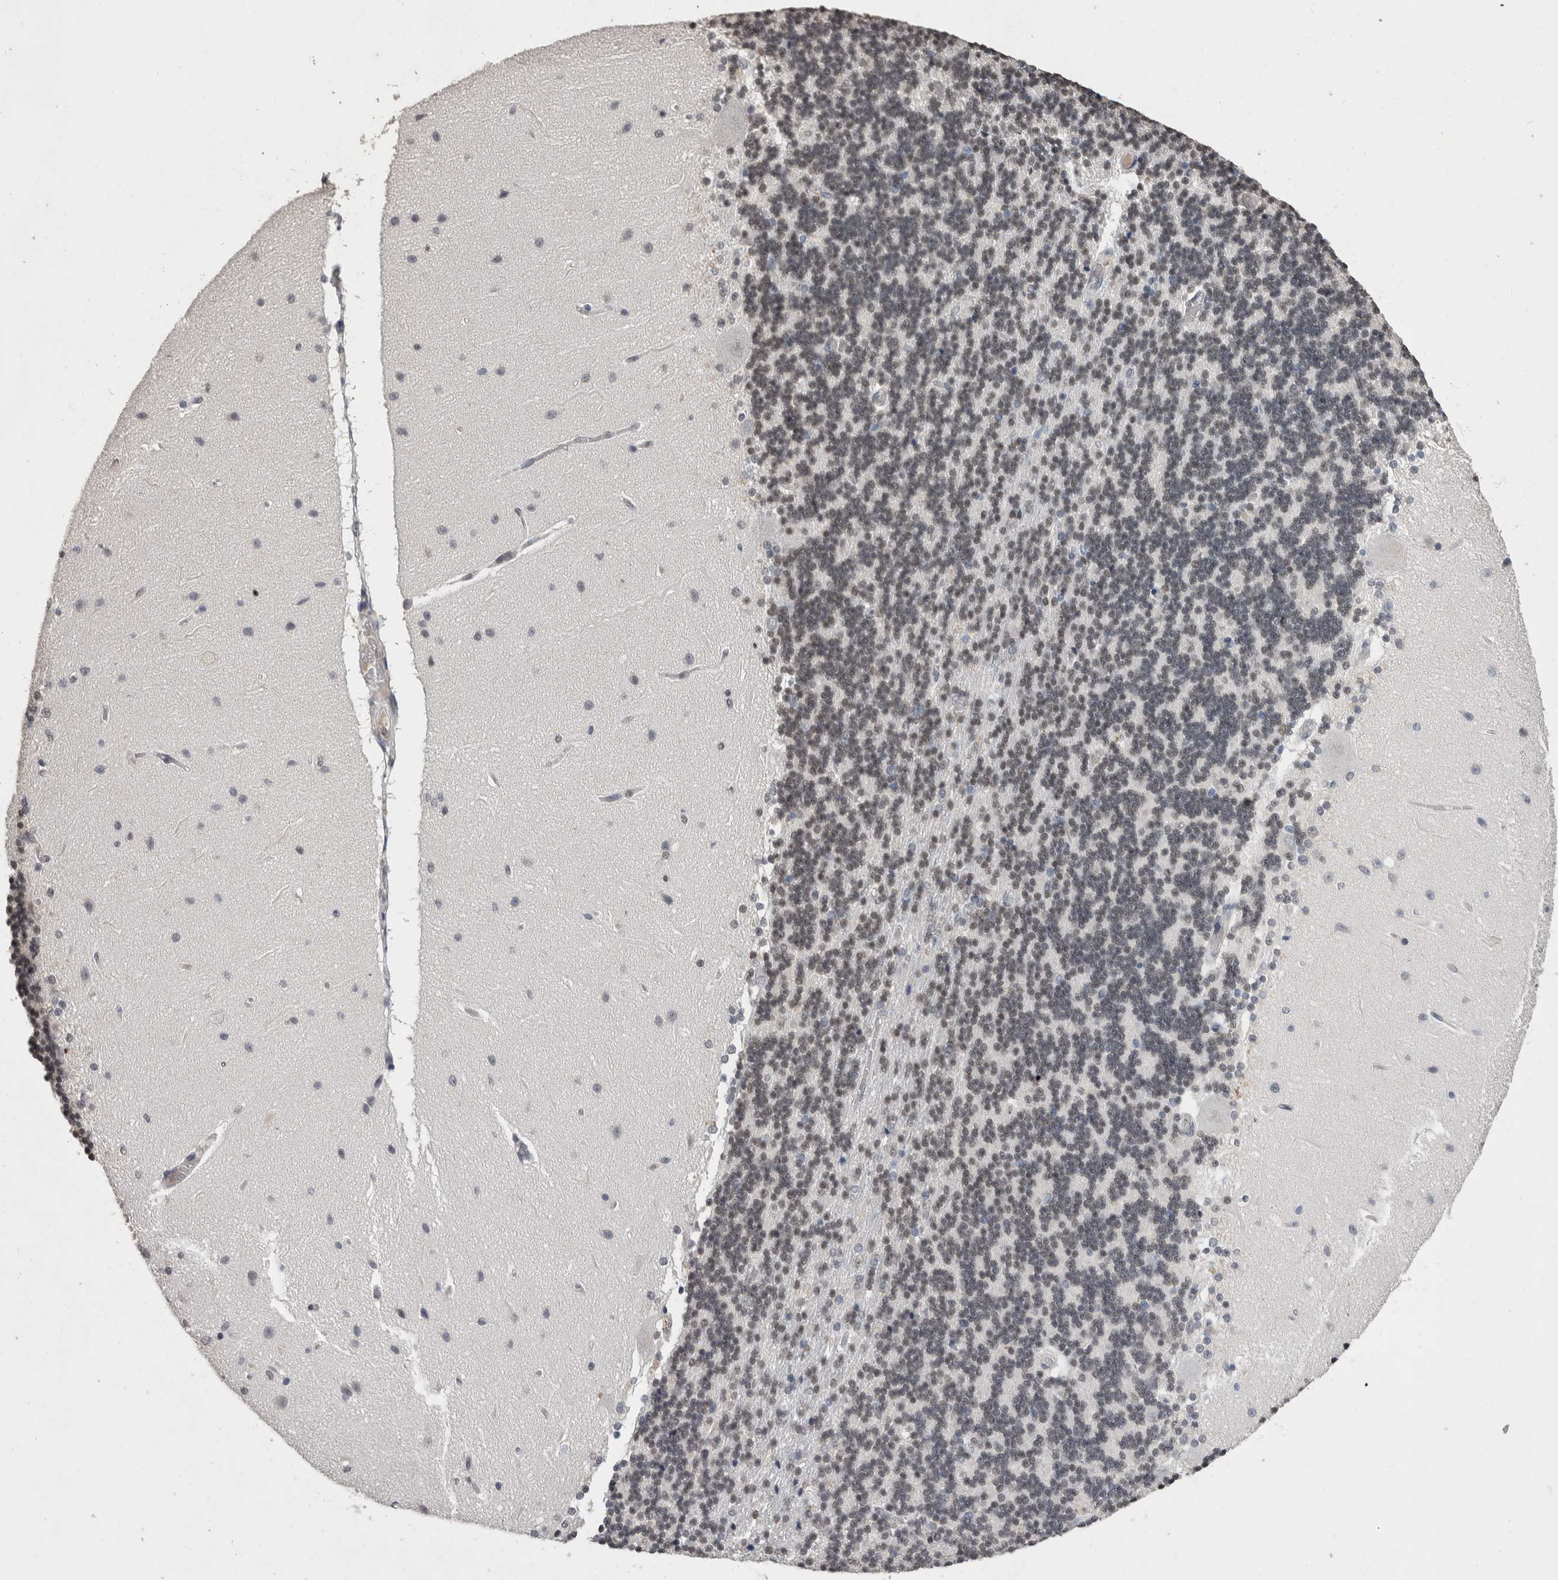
{"staining": {"intensity": "moderate", "quantity": "25%-75%", "location": "nuclear"}, "tissue": "cerebellum", "cell_type": "Cells in granular layer", "image_type": "normal", "snomed": [{"axis": "morphology", "description": "Normal tissue, NOS"}, {"axis": "topography", "description": "Cerebellum"}], "caption": "DAB (3,3'-diaminobenzidine) immunohistochemical staining of unremarkable human cerebellum demonstrates moderate nuclear protein positivity in approximately 25%-75% of cells in granular layer.", "gene": "DDX17", "patient": {"sex": "female", "age": 54}}